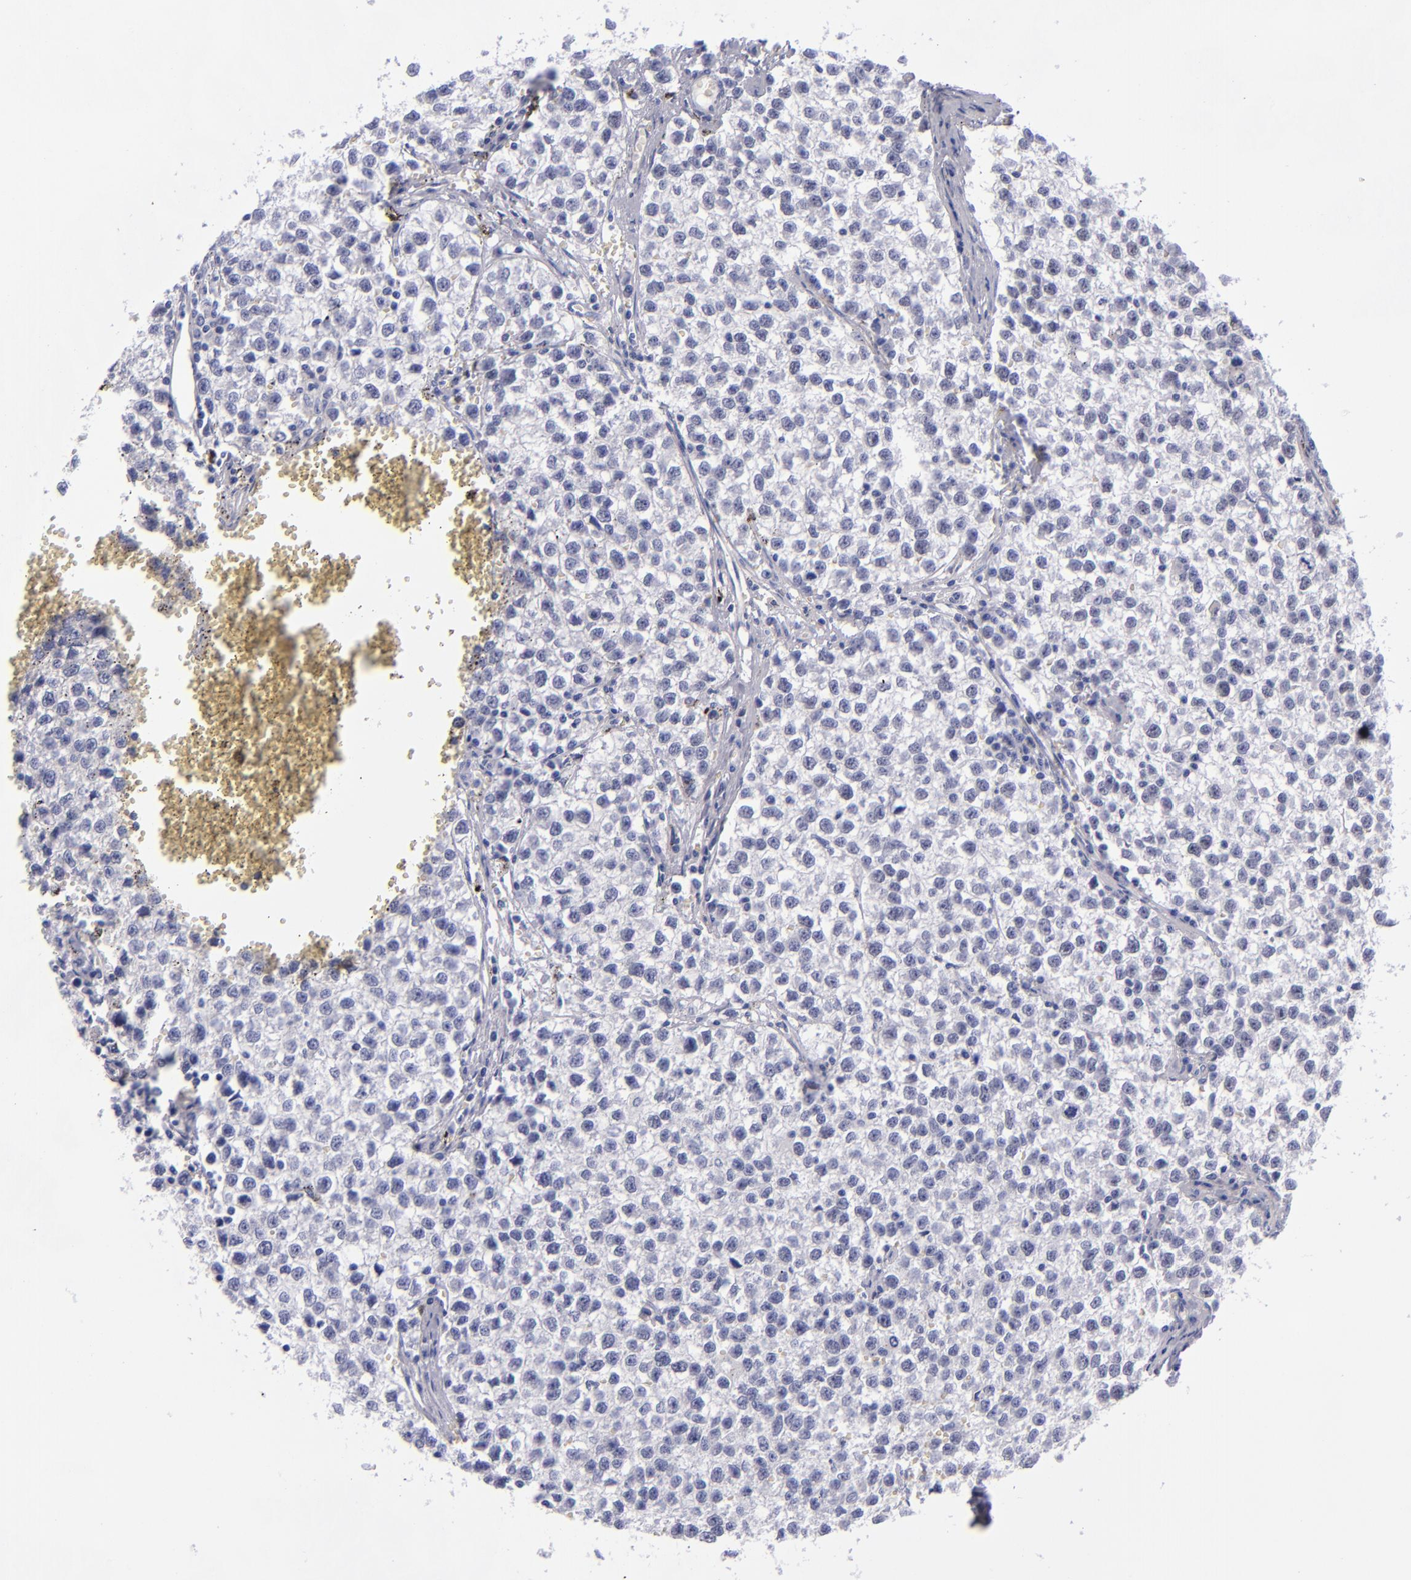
{"staining": {"intensity": "negative", "quantity": "none", "location": "none"}, "tissue": "testis cancer", "cell_type": "Tumor cells", "image_type": "cancer", "snomed": [{"axis": "morphology", "description": "Seminoma, NOS"}, {"axis": "topography", "description": "Testis"}], "caption": "An image of testis seminoma stained for a protein demonstrates no brown staining in tumor cells.", "gene": "MCM7", "patient": {"sex": "male", "age": 35}}